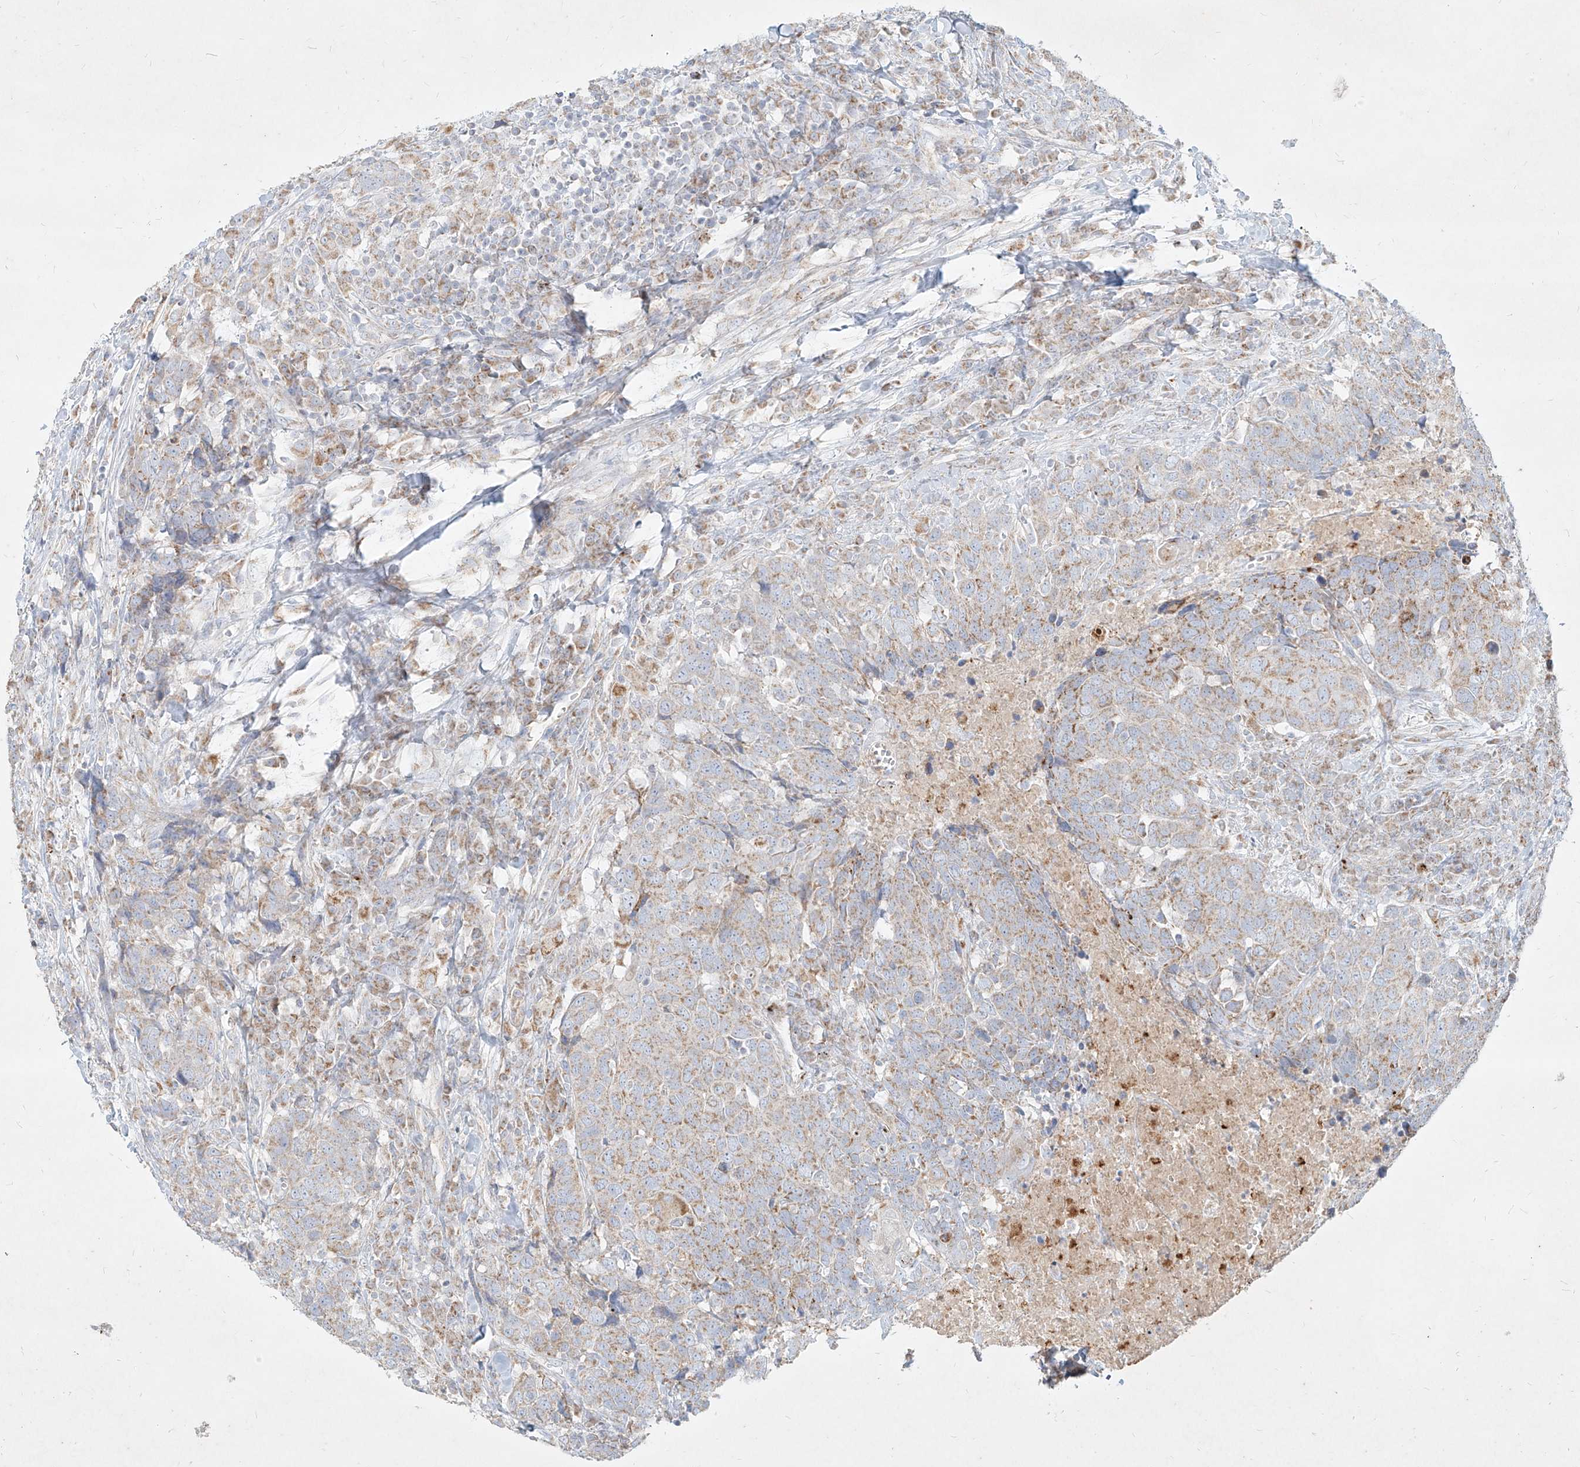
{"staining": {"intensity": "weak", "quantity": "25%-75%", "location": "cytoplasmic/membranous"}, "tissue": "head and neck cancer", "cell_type": "Tumor cells", "image_type": "cancer", "snomed": [{"axis": "morphology", "description": "Squamous cell carcinoma, NOS"}, {"axis": "topography", "description": "Head-Neck"}], "caption": "Head and neck cancer was stained to show a protein in brown. There is low levels of weak cytoplasmic/membranous expression in about 25%-75% of tumor cells.", "gene": "MTX2", "patient": {"sex": "male", "age": 66}}